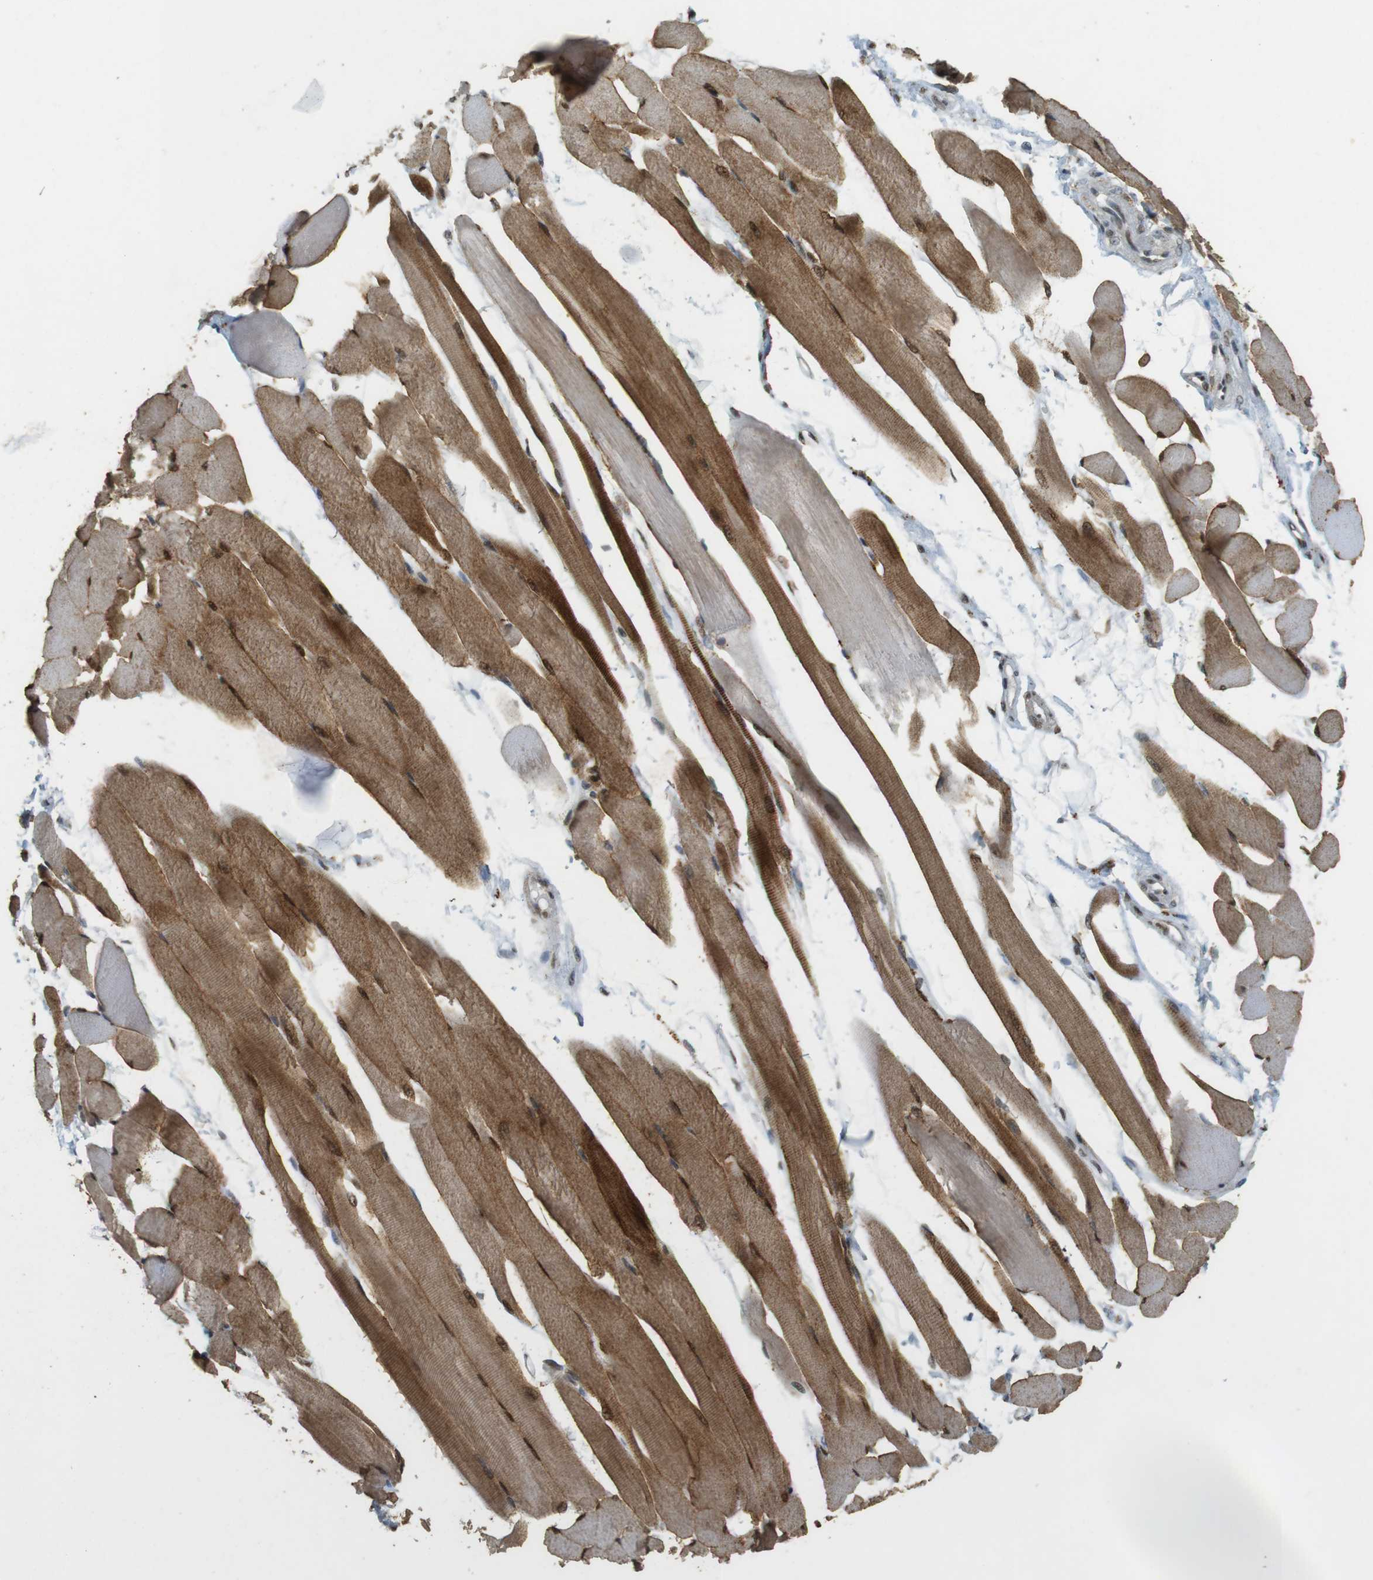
{"staining": {"intensity": "strong", "quantity": ">75%", "location": "cytoplasmic/membranous,nuclear"}, "tissue": "skeletal muscle", "cell_type": "Myocytes", "image_type": "normal", "snomed": [{"axis": "morphology", "description": "Normal tissue, NOS"}, {"axis": "topography", "description": "Skeletal muscle"}, {"axis": "topography", "description": "Peripheral nerve tissue"}], "caption": "High-power microscopy captured an immunohistochemistry photomicrograph of benign skeletal muscle, revealing strong cytoplasmic/membranous,nuclear expression in approximately >75% of myocytes. Nuclei are stained in blue.", "gene": "GATA4", "patient": {"sex": "female", "age": 84}}